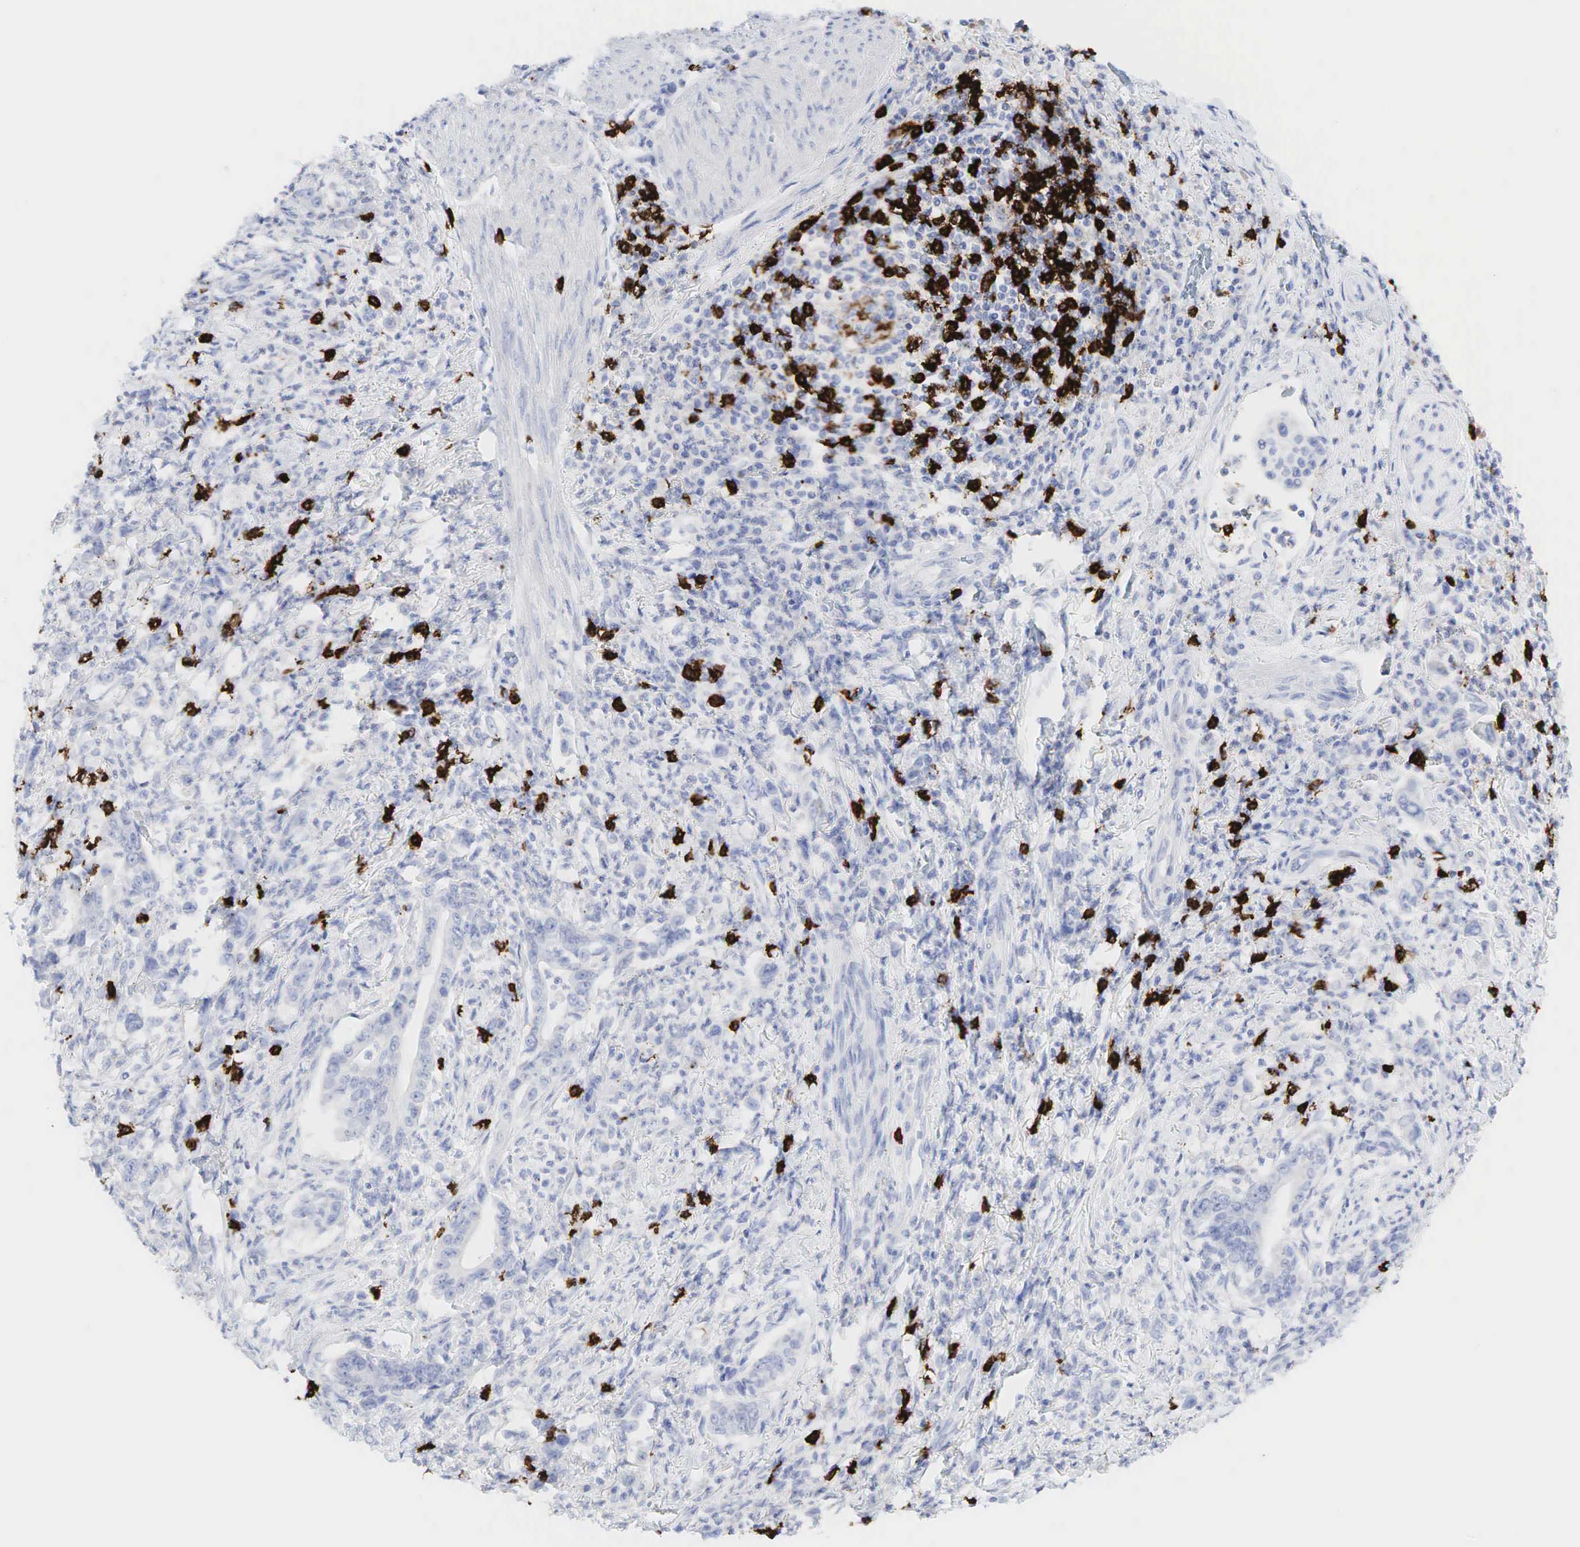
{"staining": {"intensity": "negative", "quantity": "none", "location": "none"}, "tissue": "stomach cancer", "cell_type": "Tumor cells", "image_type": "cancer", "snomed": [{"axis": "morphology", "description": "Adenocarcinoma, NOS"}, {"axis": "topography", "description": "Stomach"}], "caption": "Tumor cells are negative for protein expression in human stomach cancer.", "gene": "CD8A", "patient": {"sex": "female", "age": 76}}